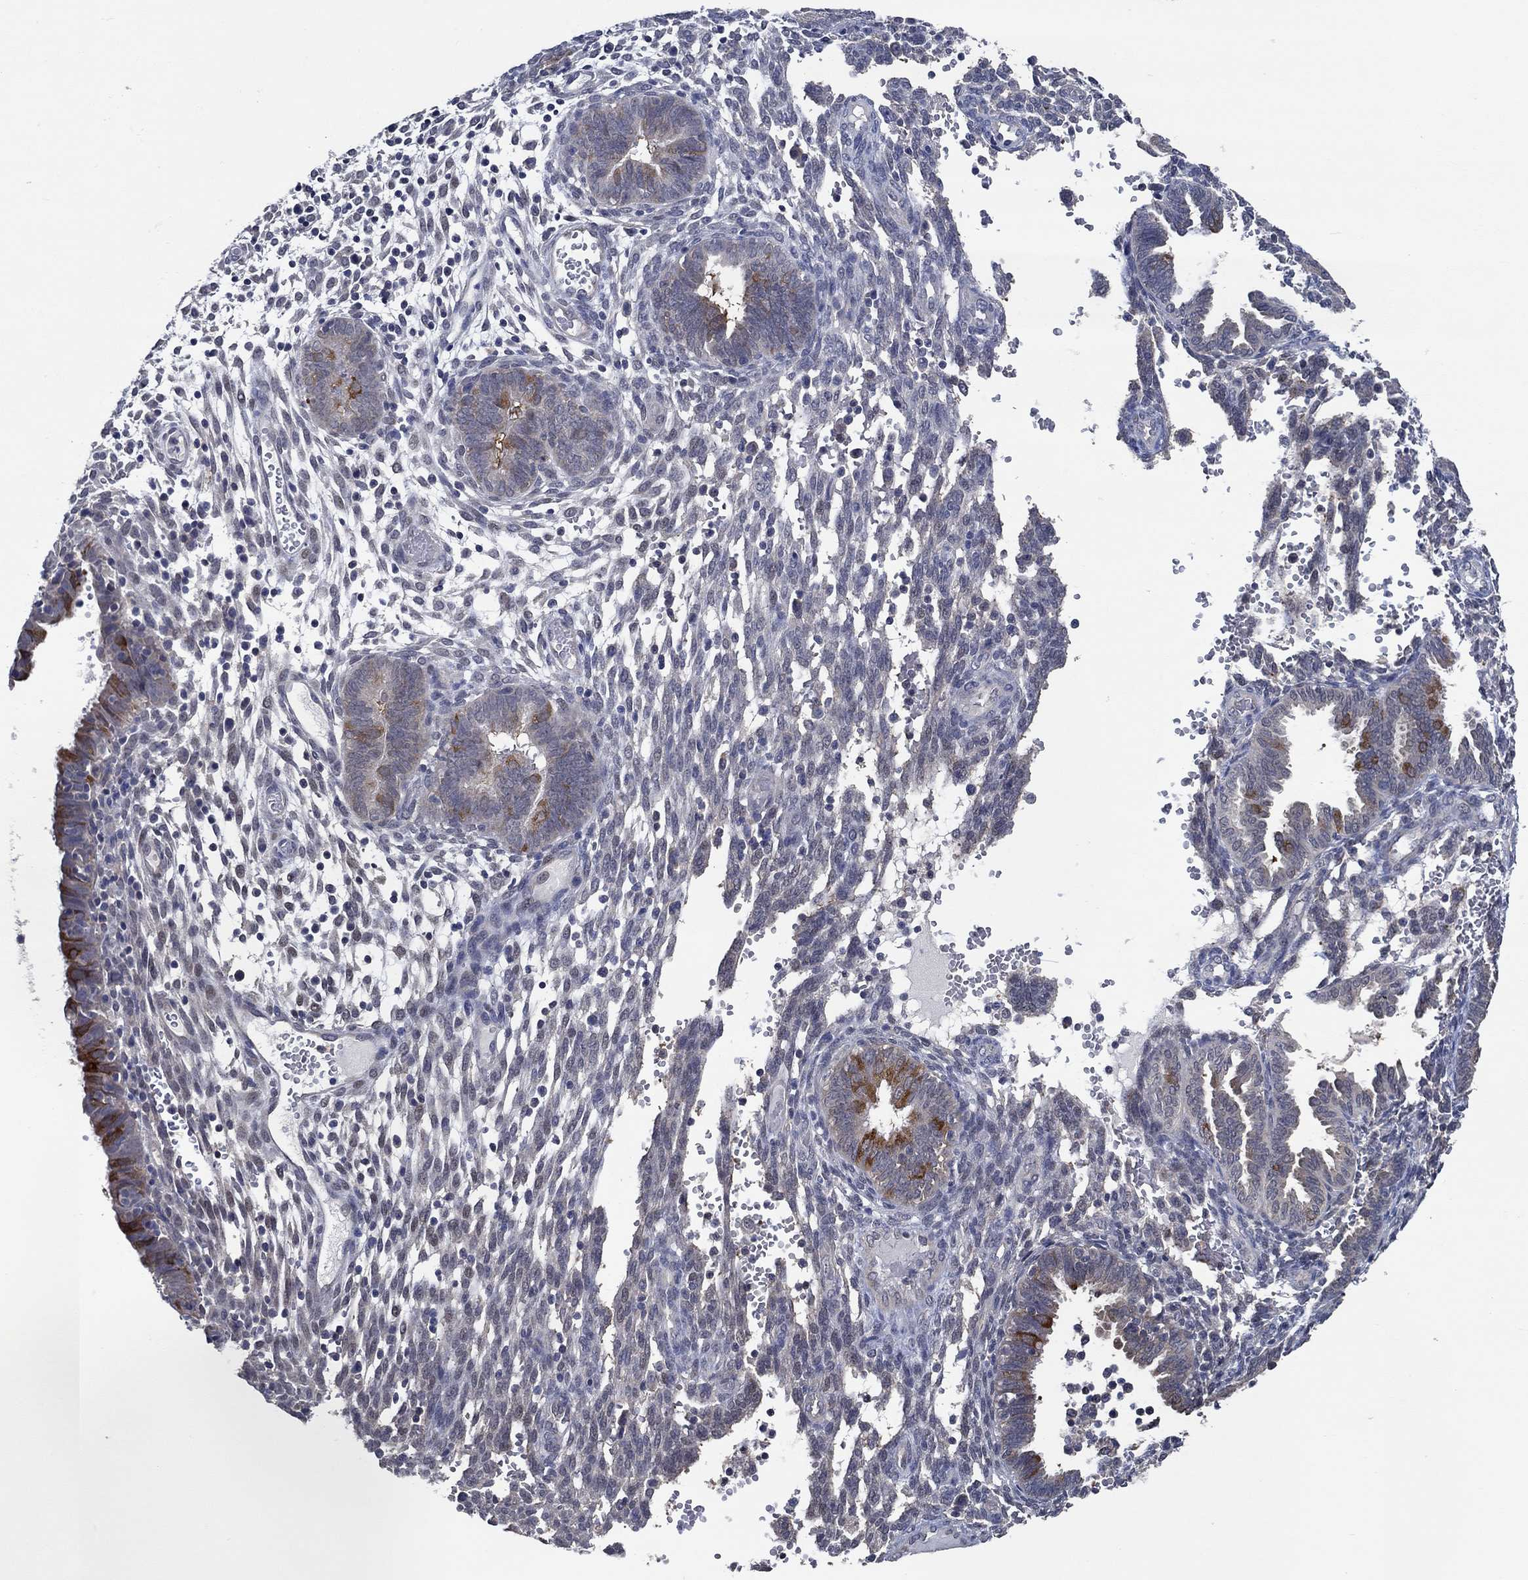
{"staining": {"intensity": "negative", "quantity": "none", "location": "none"}, "tissue": "endometrium", "cell_type": "Cells in endometrial stroma", "image_type": "normal", "snomed": [{"axis": "morphology", "description": "Normal tissue, NOS"}, {"axis": "topography", "description": "Endometrium"}], "caption": "Immunohistochemistry of unremarkable endometrium reveals no staining in cells in endometrial stroma. (DAB immunohistochemistry (IHC), high magnification).", "gene": "DACT1", "patient": {"sex": "female", "age": 42}}